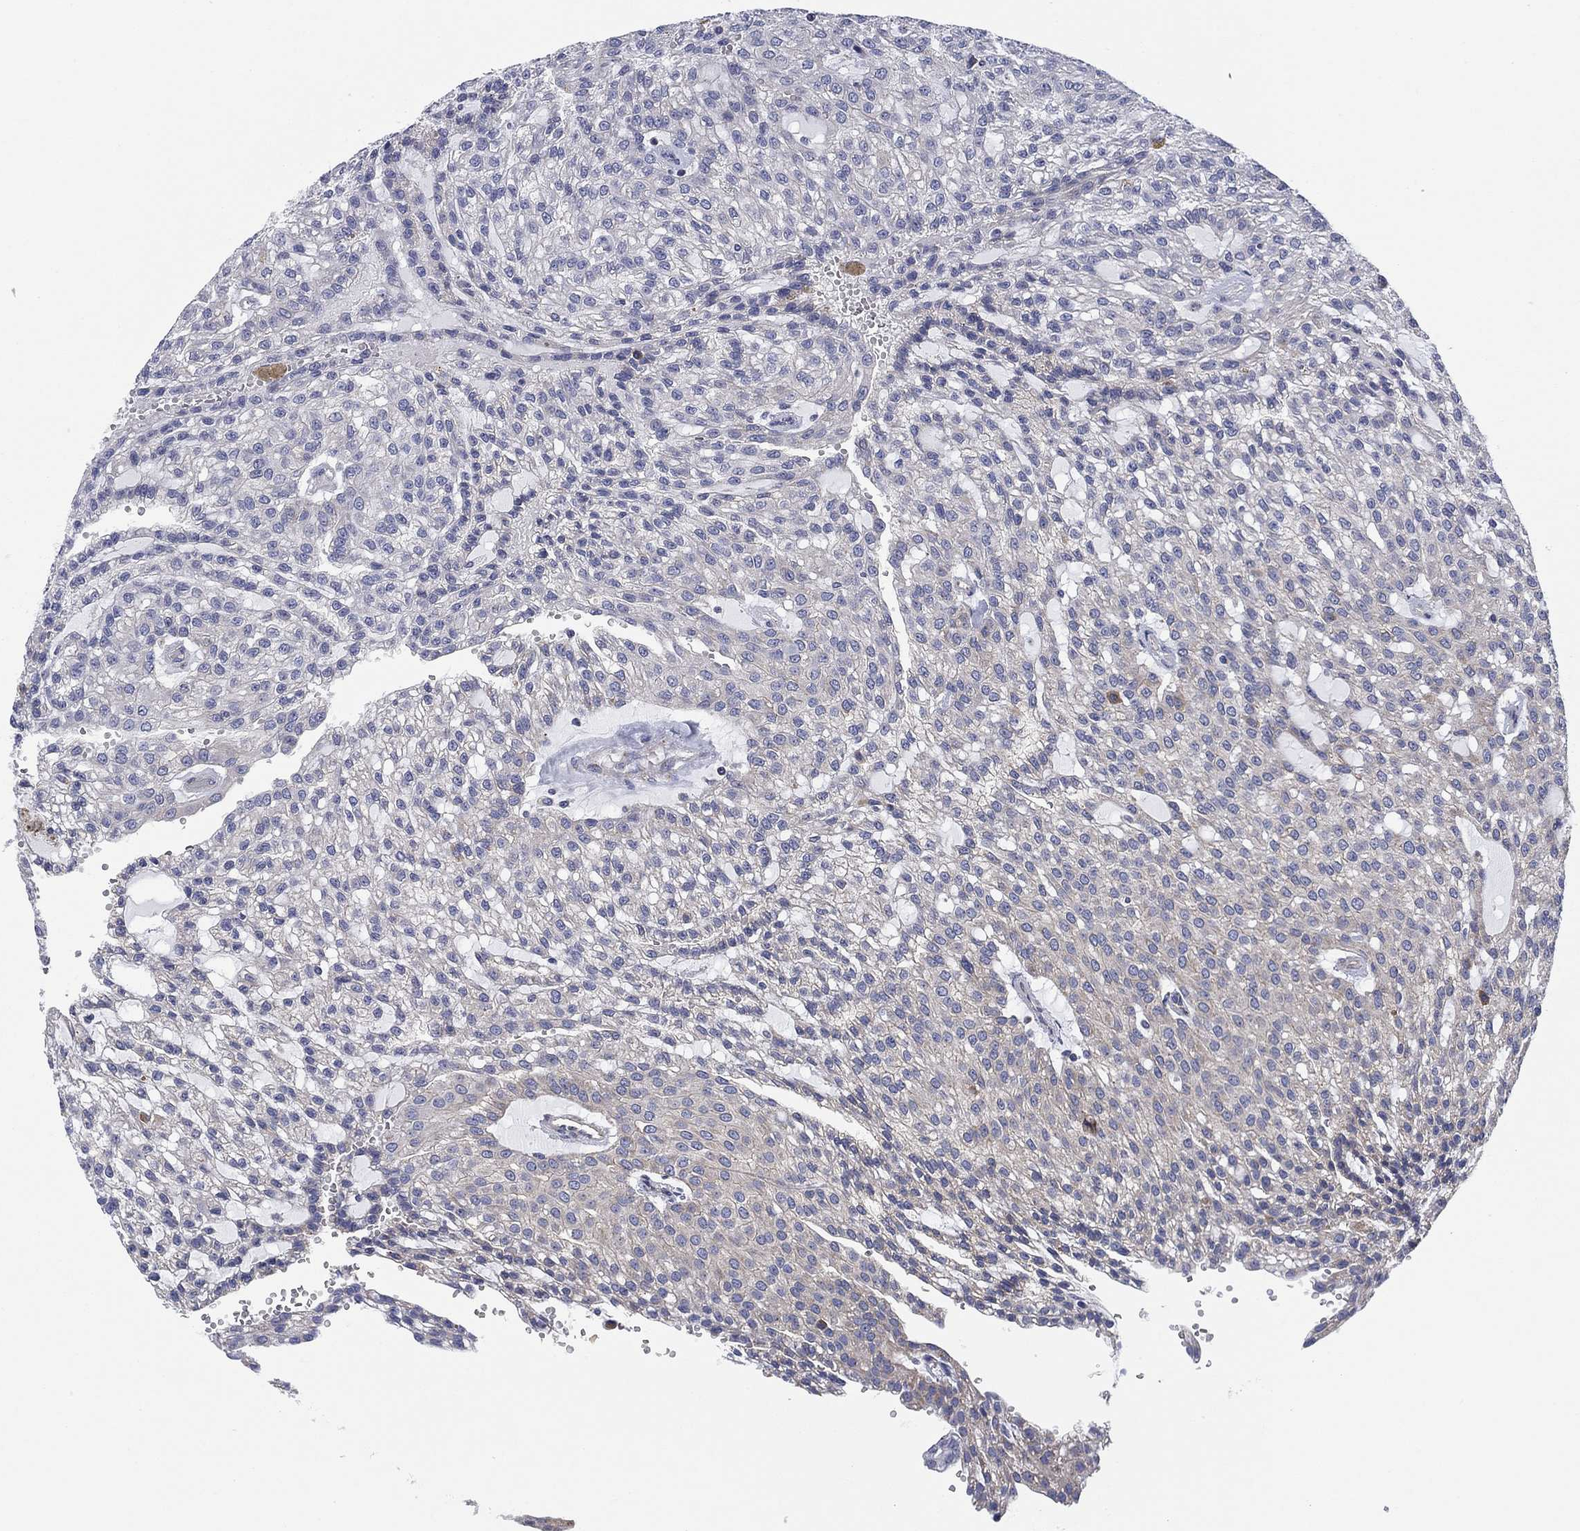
{"staining": {"intensity": "weak", "quantity": "<25%", "location": "cytoplasmic/membranous"}, "tissue": "renal cancer", "cell_type": "Tumor cells", "image_type": "cancer", "snomed": [{"axis": "morphology", "description": "Adenocarcinoma, NOS"}, {"axis": "topography", "description": "Kidney"}], "caption": "Human renal cancer stained for a protein using immunohistochemistry (IHC) demonstrates no staining in tumor cells.", "gene": "NACAD", "patient": {"sex": "male", "age": 63}}